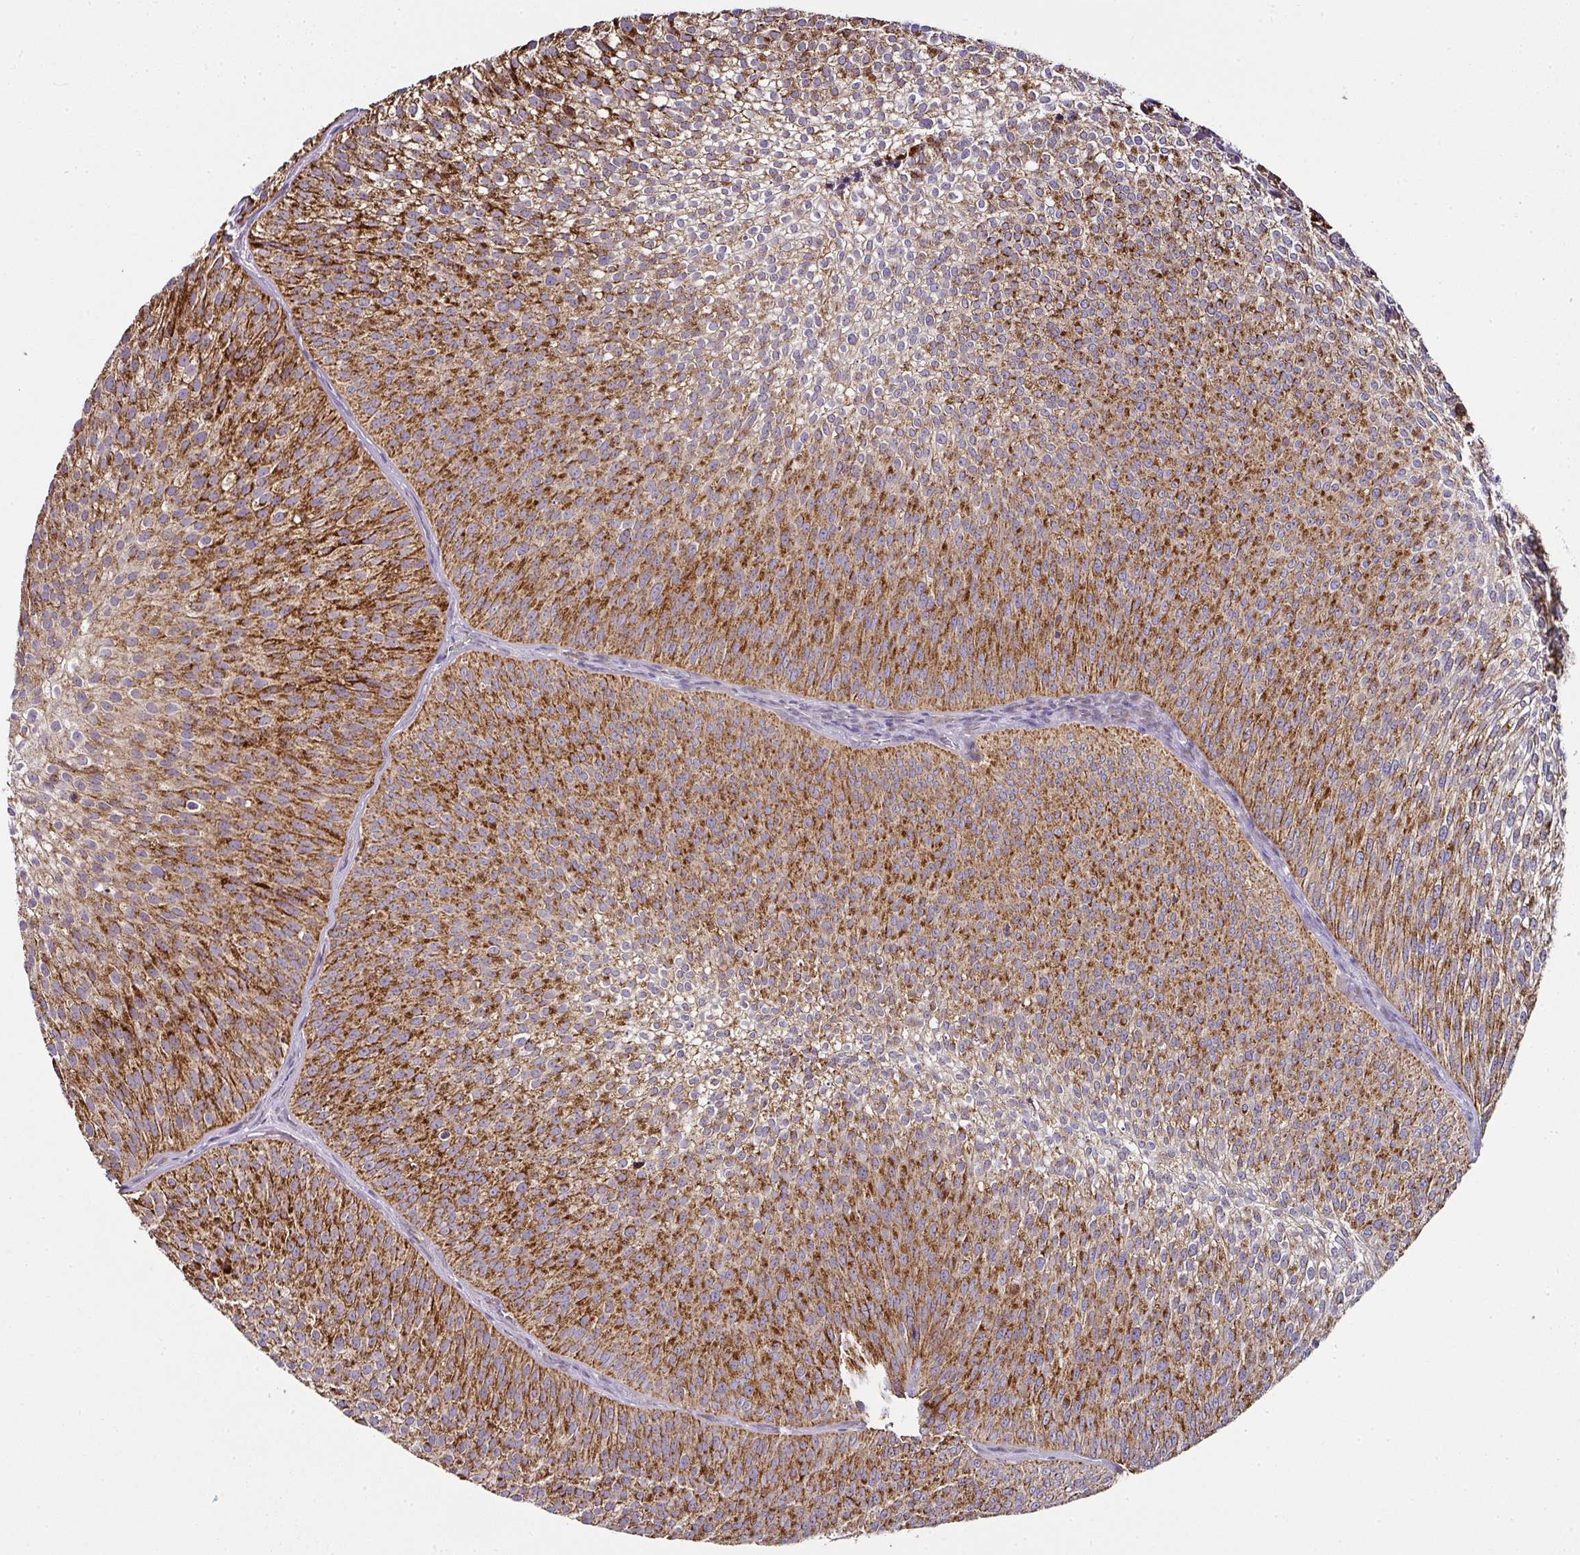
{"staining": {"intensity": "strong", "quantity": ">75%", "location": "cytoplasmic/membranous"}, "tissue": "urothelial cancer", "cell_type": "Tumor cells", "image_type": "cancer", "snomed": [{"axis": "morphology", "description": "Urothelial carcinoma, Low grade"}, {"axis": "topography", "description": "Urinary bladder"}], "caption": "The image shows immunohistochemical staining of urothelial carcinoma (low-grade). There is strong cytoplasmic/membranous positivity is appreciated in about >75% of tumor cells.", "gene": "SKIC2", "patient": {"sex": "male", "age": 91}}